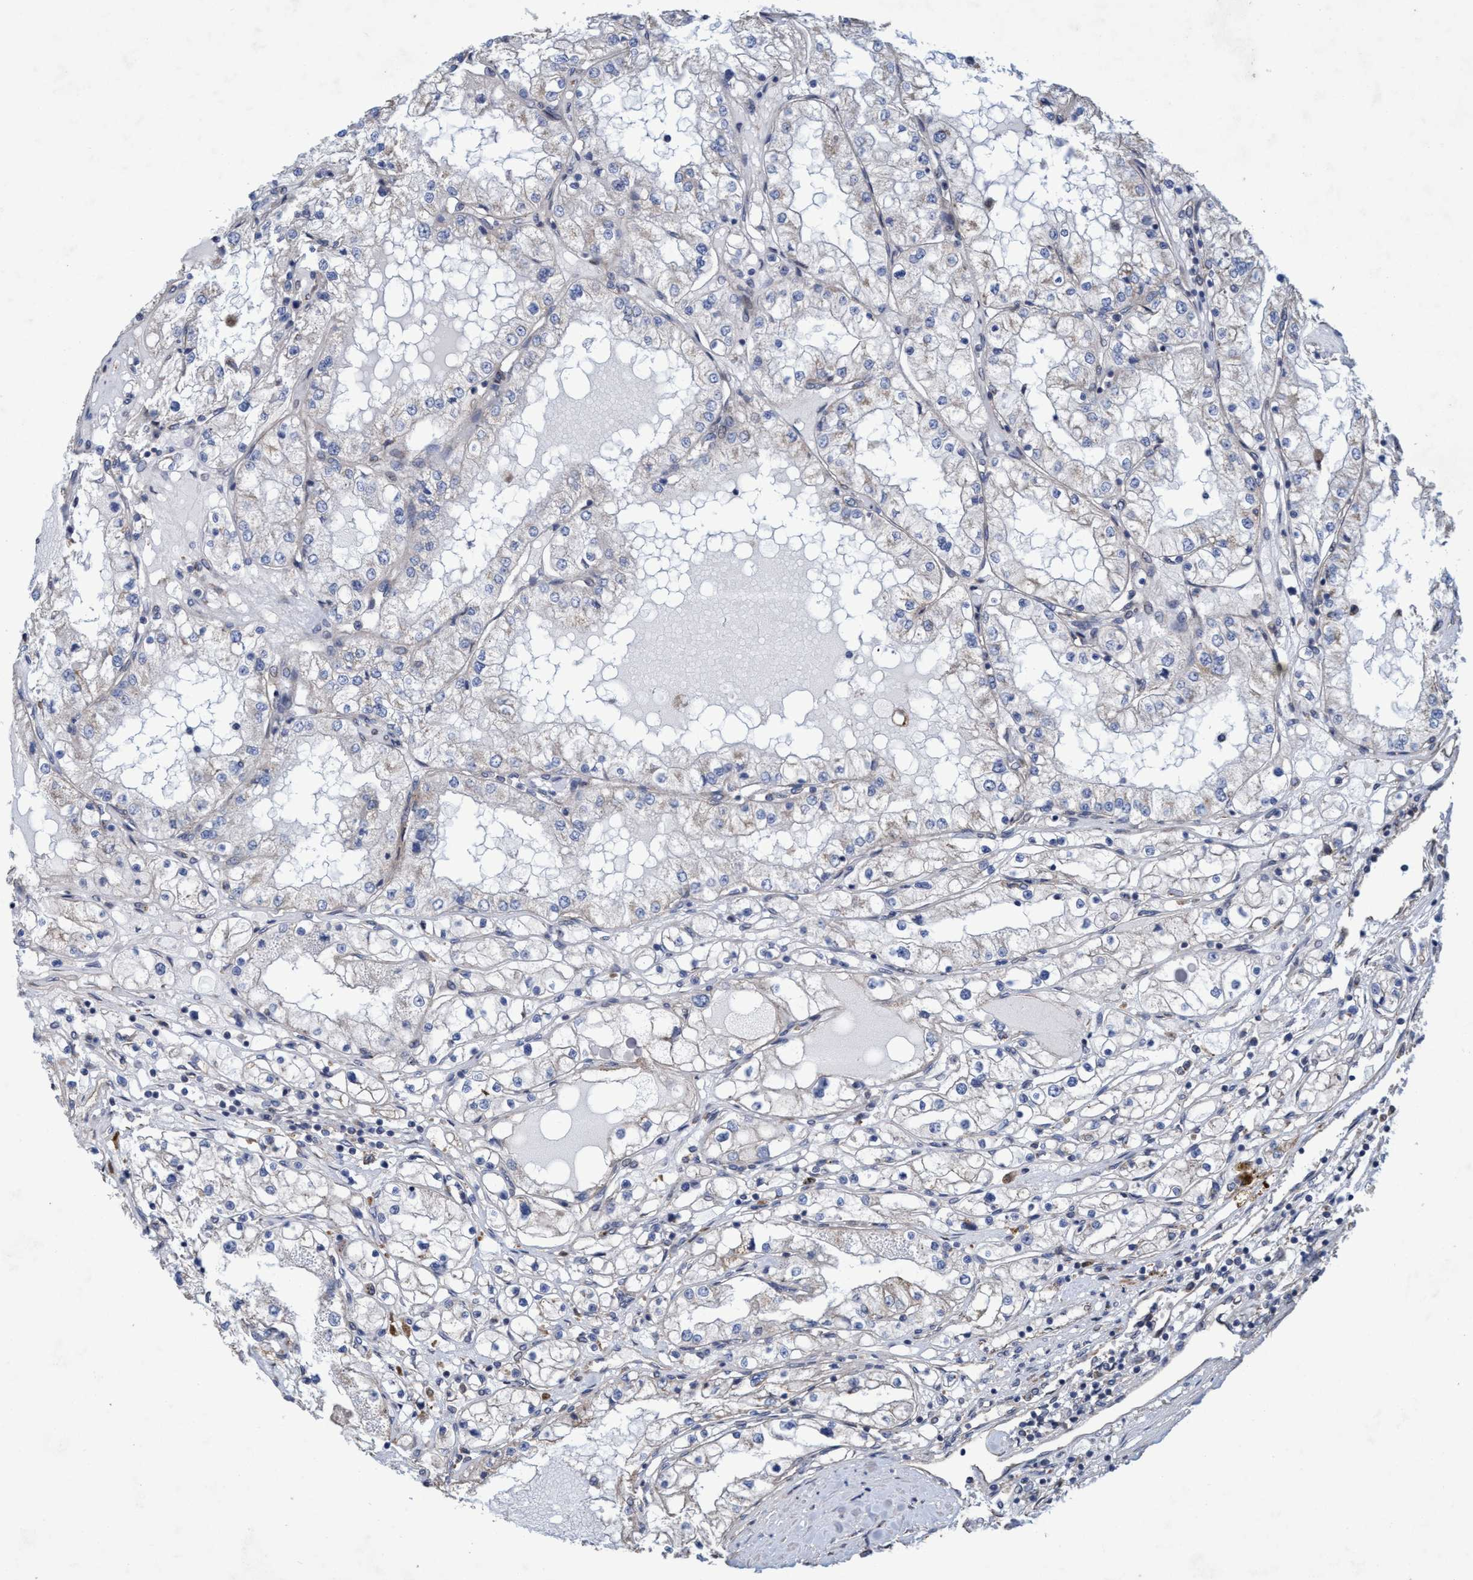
{"staining": {"intensity": "negative", "quantity": "none", "location": "none"}, "tissue": "renal cancer", "cell_type": "Tumor cells", "image_type": "cancer", "snomed": [{"axis": "morphology", "description": "Adenocarcinoma, NOS"}, {"axis": "topography", "description": "Kidney"}], "caption": "Immunohistochemistry of renal adenocarcinoma exhibits no positivity in tumor cells.", "gene": "BICD2", "patient": {"sex": "male", "age": 68}}